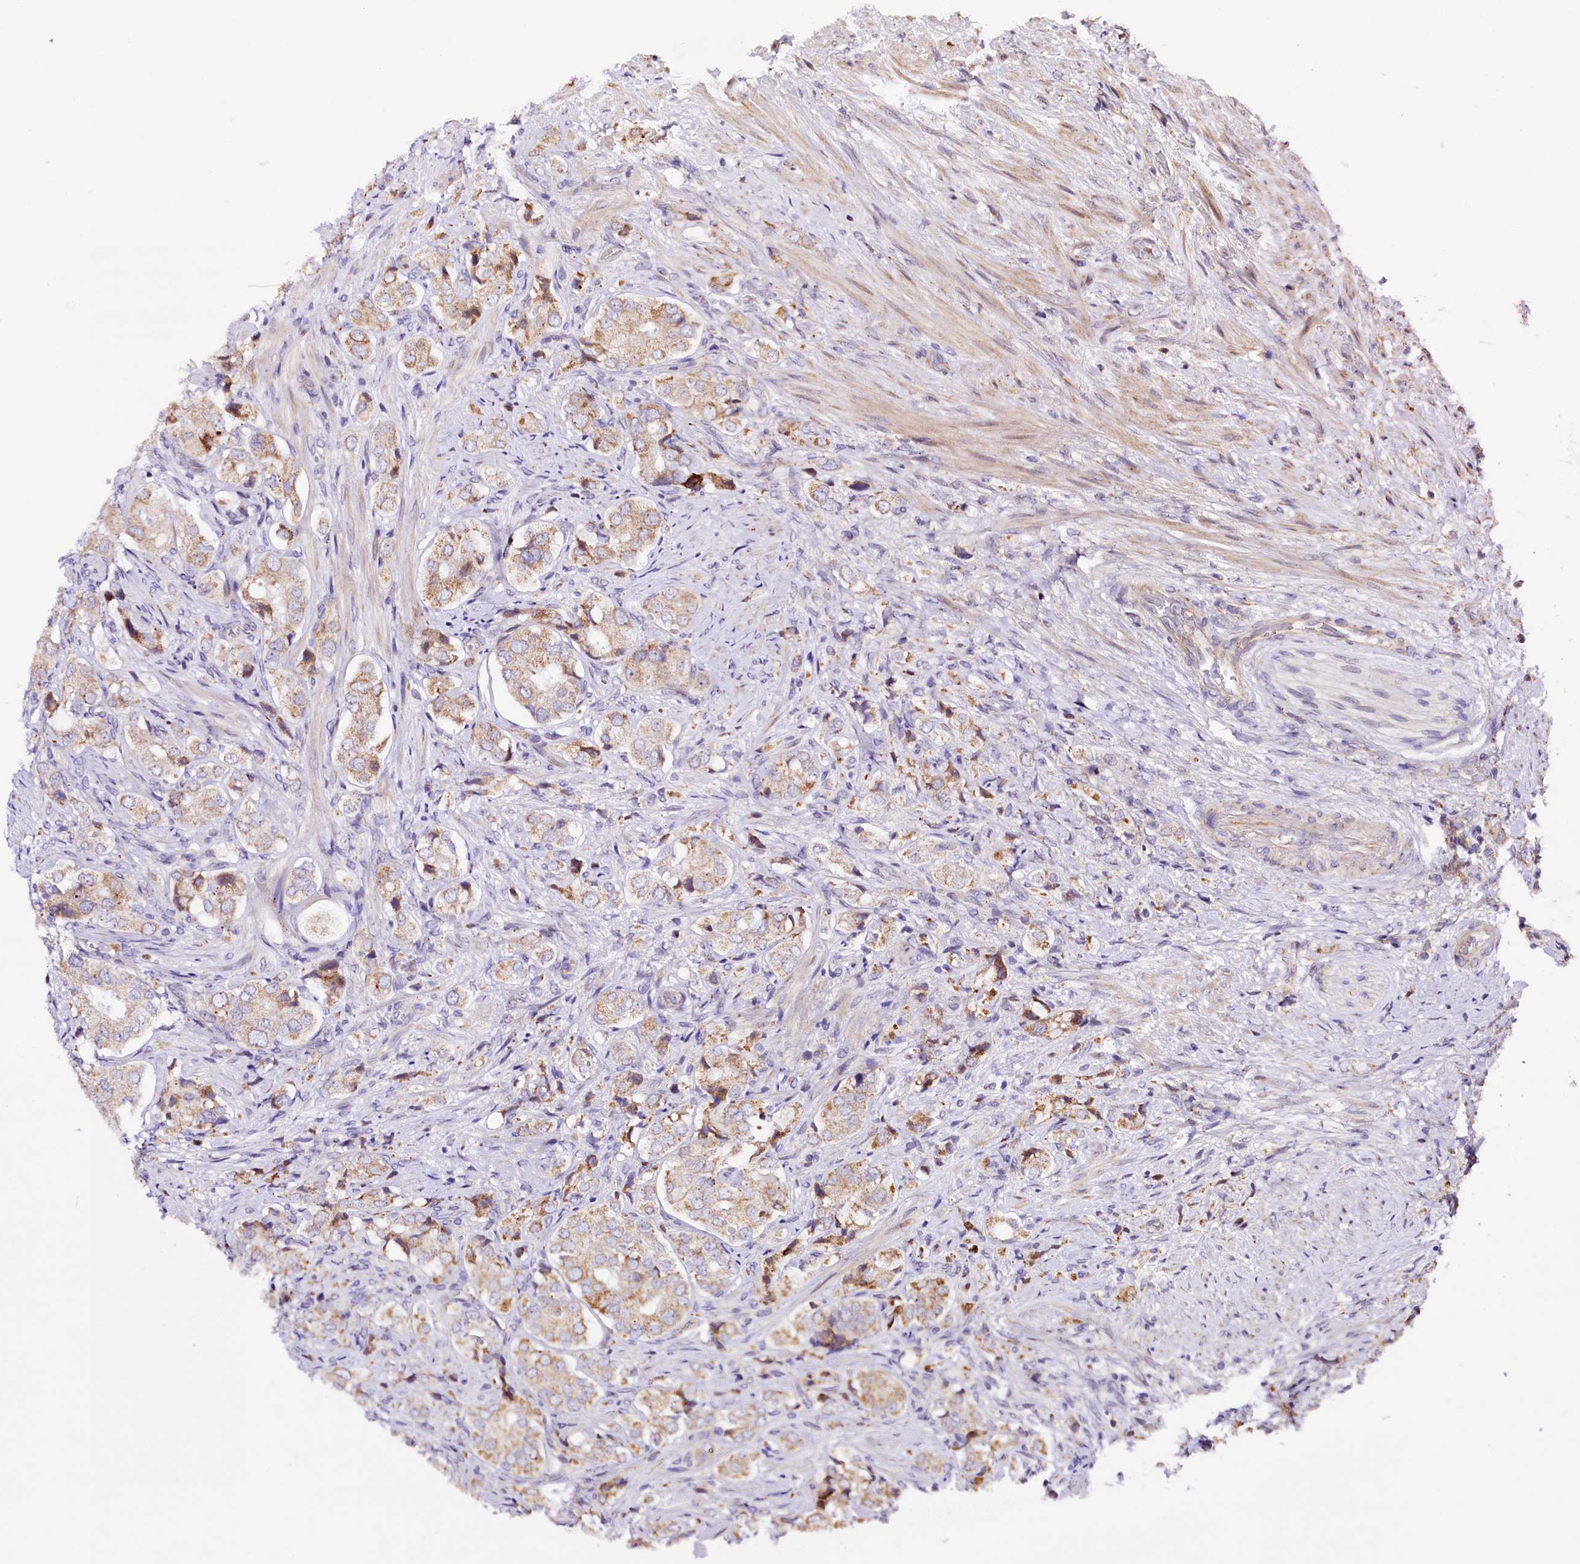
{"staining": {"intensity": "weak", "quantity": ">75%", "location": "cytoplasmic/membranous"}, "tissue": "prostate cancer", "cell_type": "Tumor cells", "image_type": "cancer", "snomed": [{"axis": "morphology", "description": "Adenocarcinoma, High grade"}, {"axis": "topography", "description": "Prostate"}], "caption": "Tumor cells display weak cytoplasmic/membranous staining in approximately >75% of cells in prostate adenocarcinoma (high-grade).", "gene": "ST7", "patient": {"sex": "male", "age": 65}}